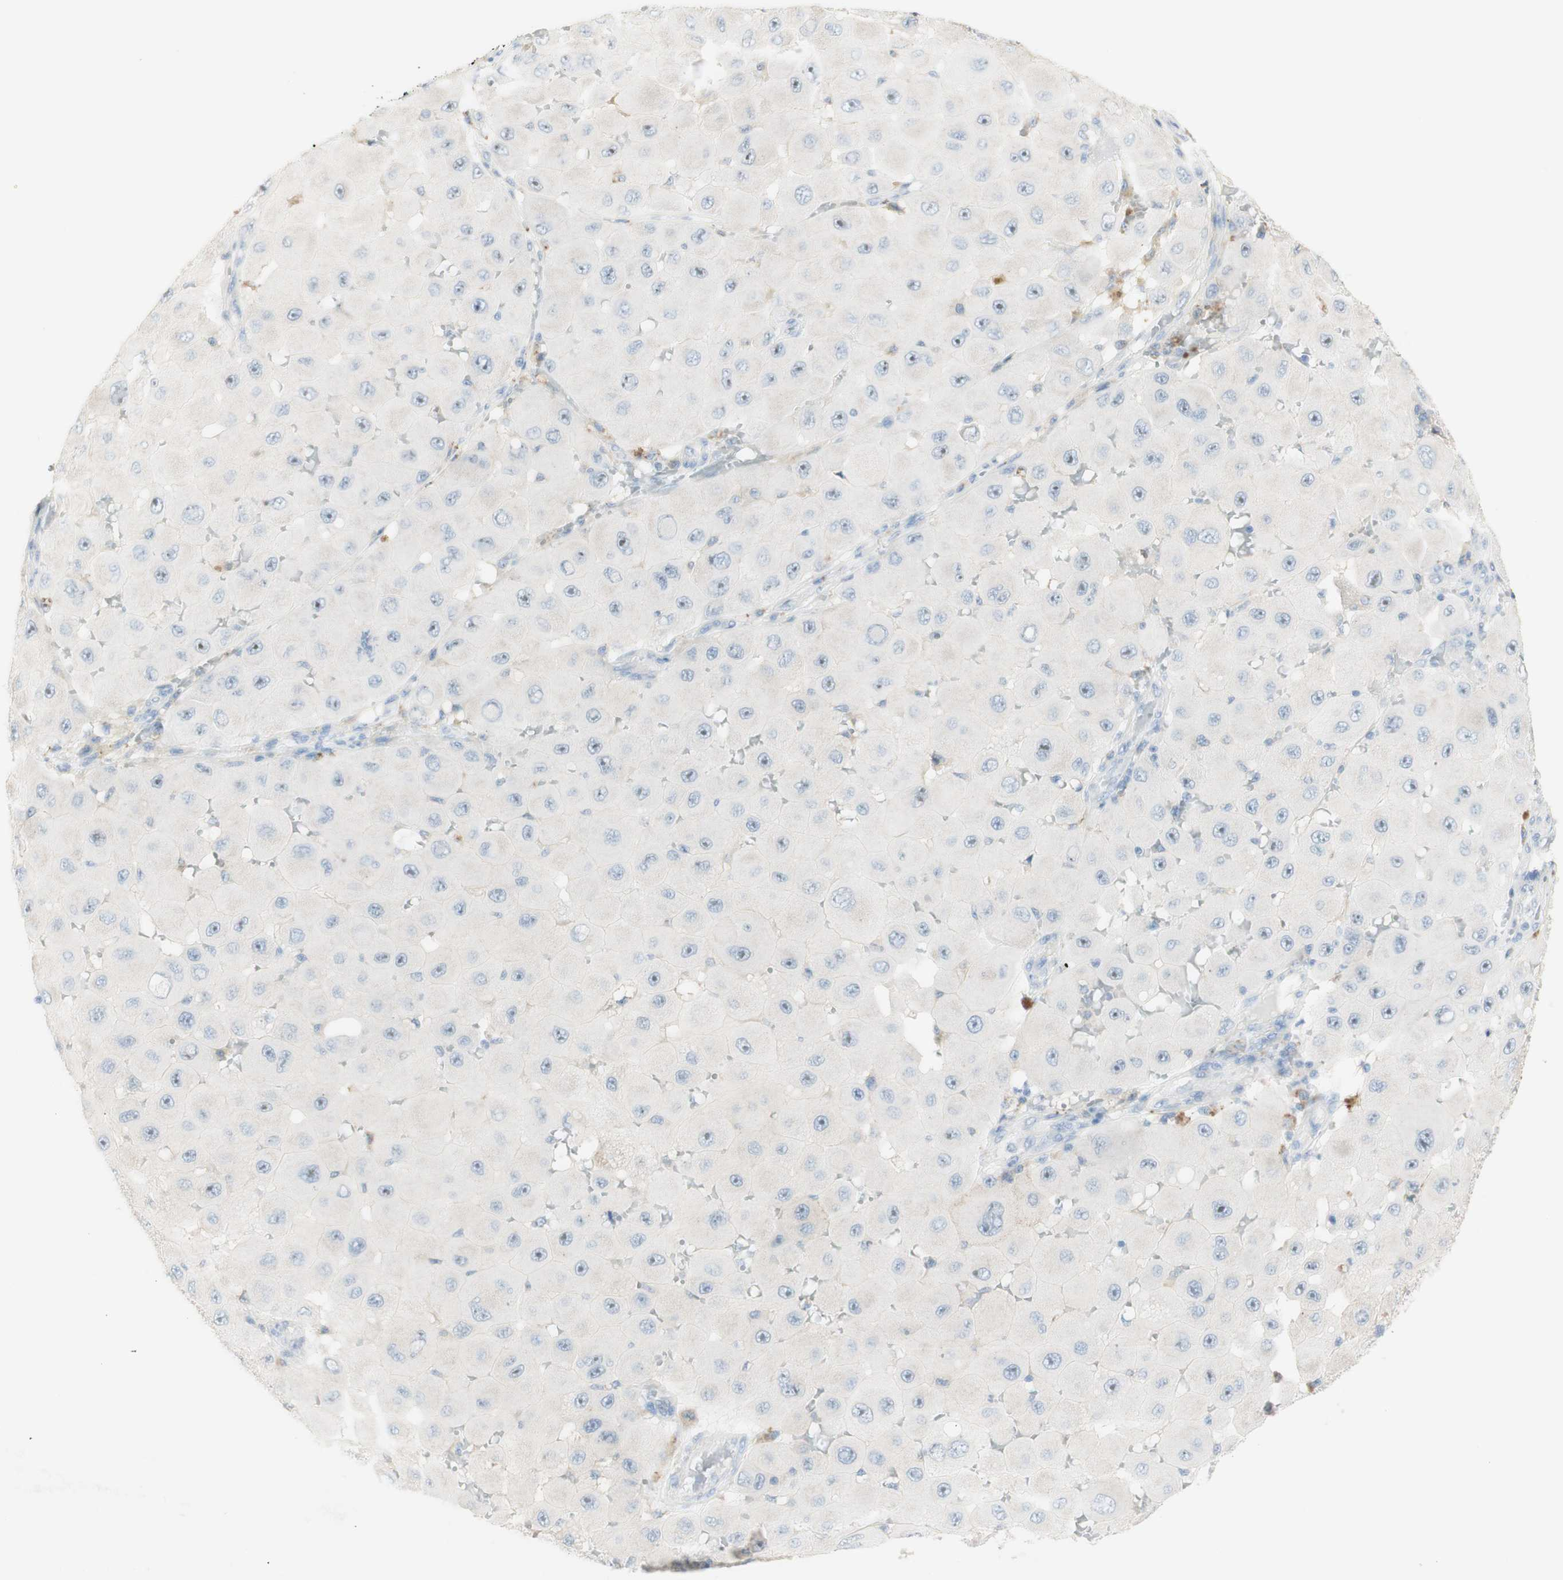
{"staining": {"intensity": "negative", "quantity": "none", "location": "none"}, "tissue": "melanoma", "cell_type": "Tumor cells", "image_type": "cancer", "snomed": [{"axis": "morphology", "description": "Malignant melanoma, NOS"}, {"axis": "topography", "description": "Skin"}], "caption": "Tumor cells show no significant protein positivity in malignant melanoma.", "gene": "ART3", "patient": {"sex": "female", "age": 81}}